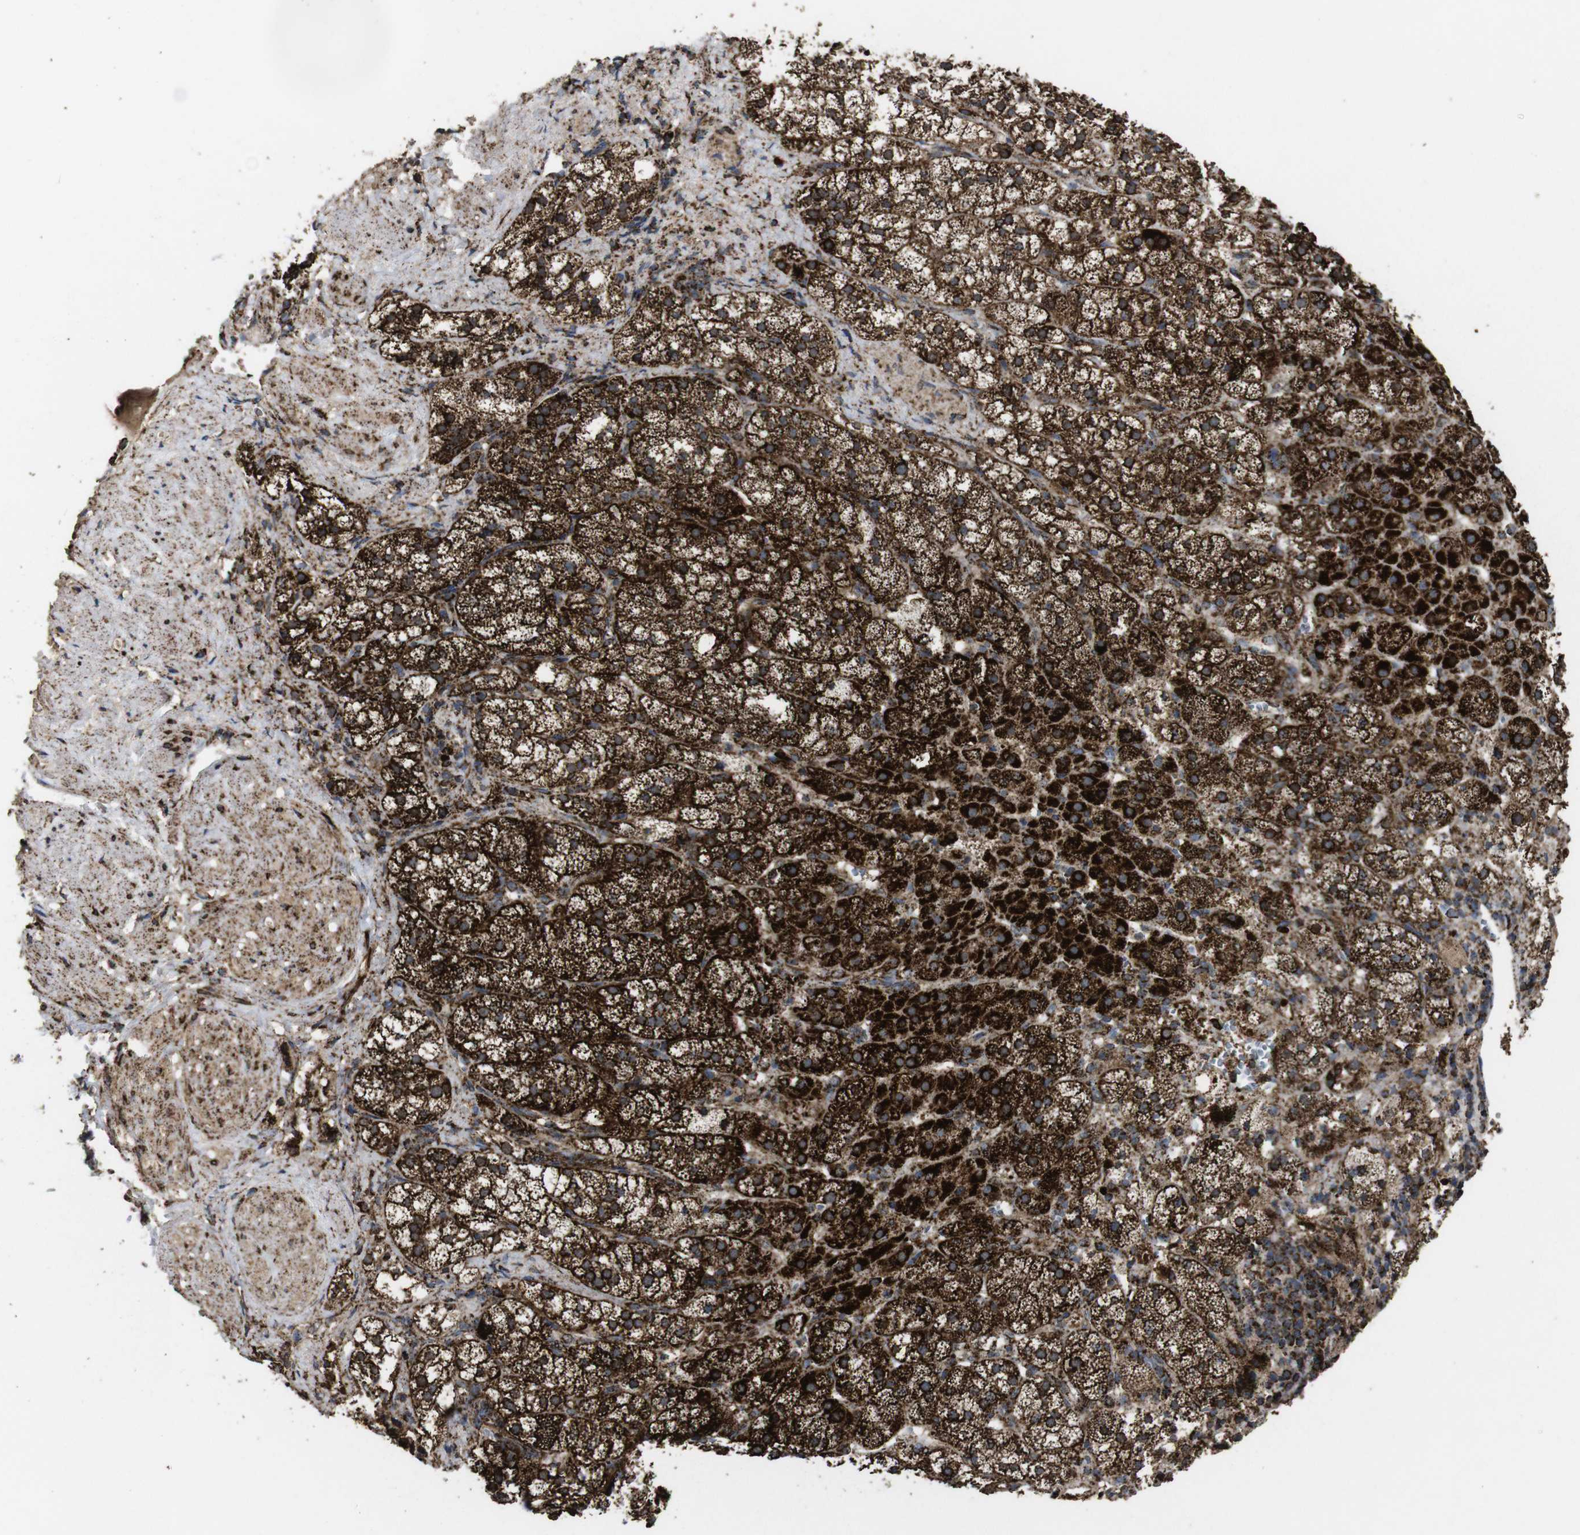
{"staining": {"intensity": "strong", "quantity": ">75%", "location": "cytoplasmic/membranous"}, "tissue": "adrenal gland", "cell_type": "Glandular cells", "image_type": "normal", "snomed": [{"axis": "morphology", "description": "Normal tissue, NOS"}, {"axis": "topography", "description": "Adrenal gland"}], "caption": "An IHC image of benign tissue is shown. Protein staining in brown labels strong cytoplasmic/membranous positivity in adrenal gland within glandular cells.", "gene": "ATP5F1A", "patient": {"sex": "male", "age": 56}}